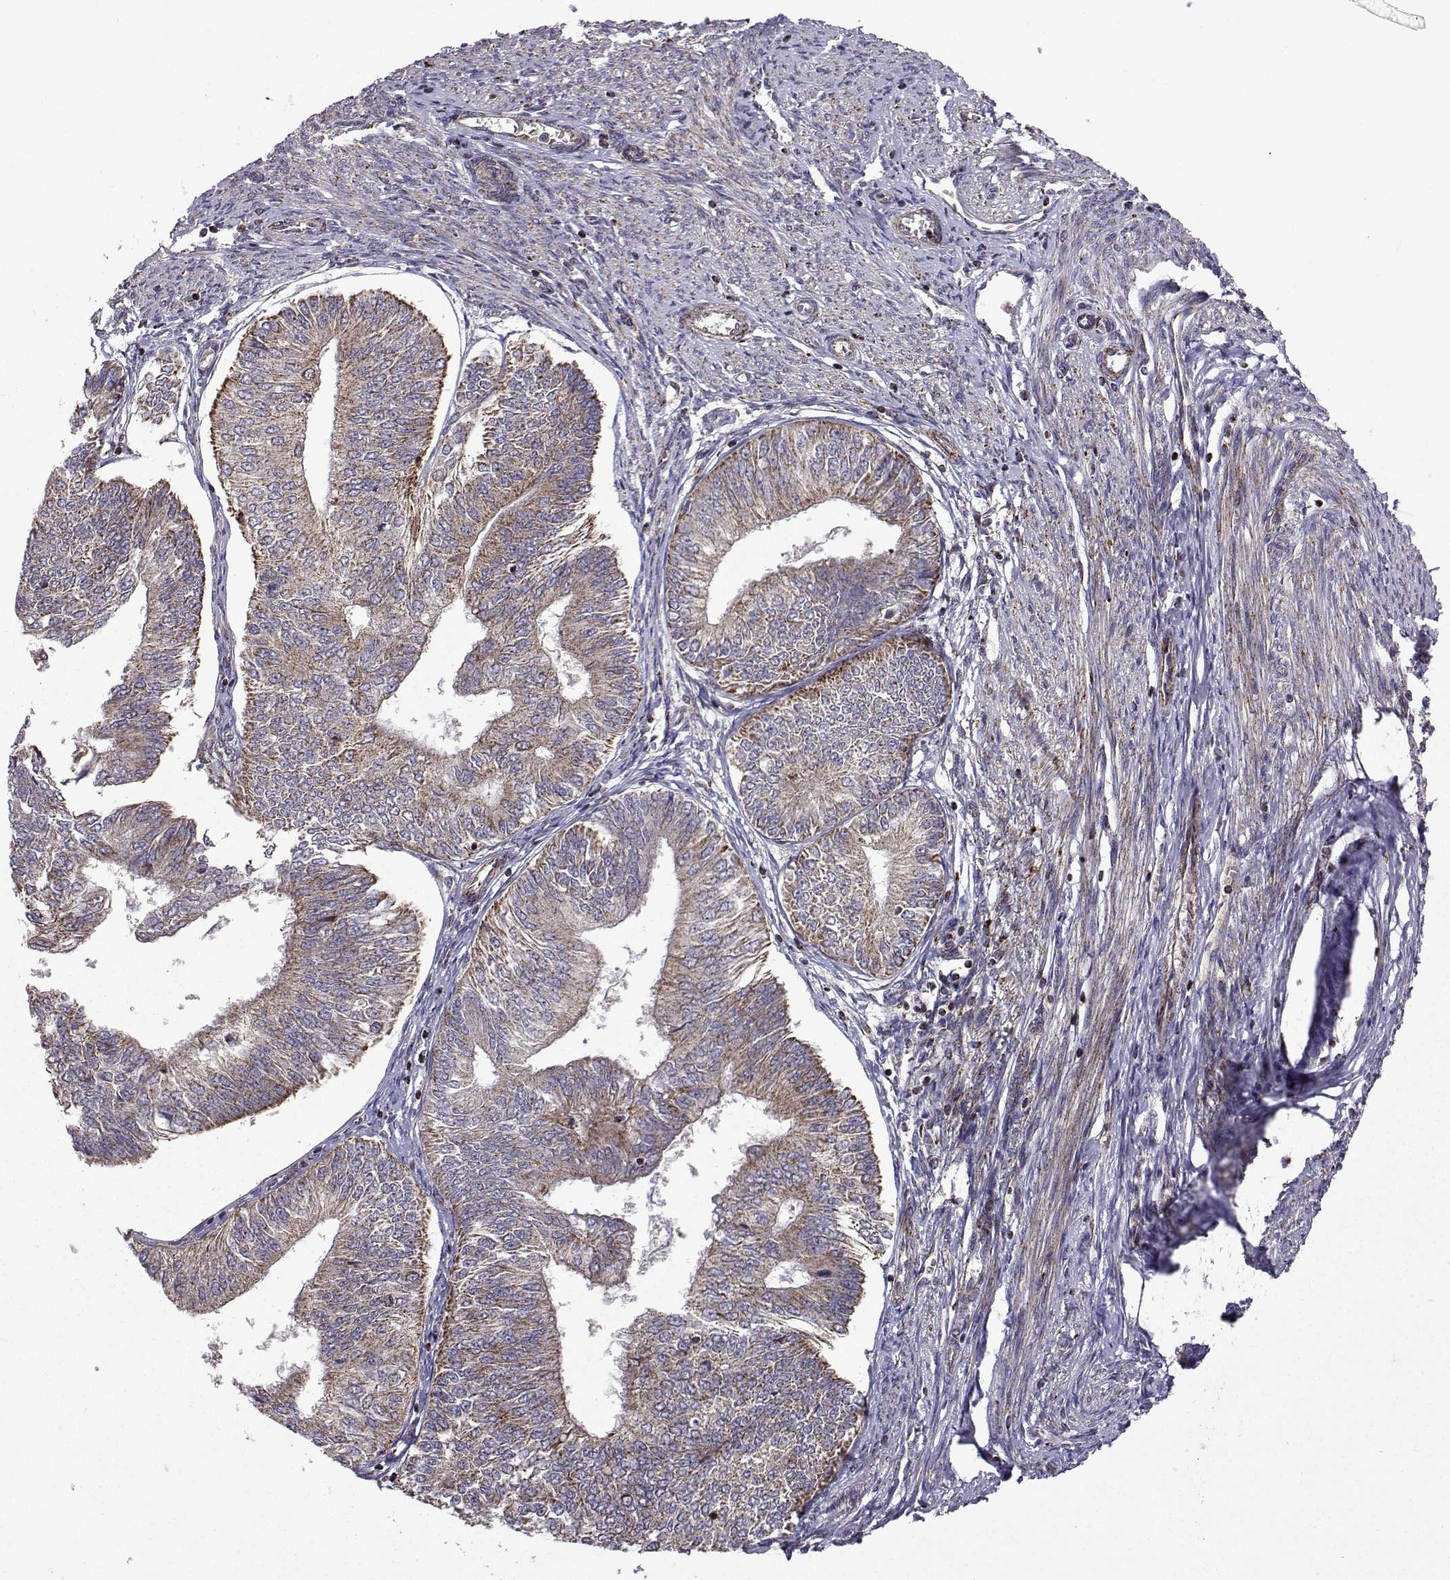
{"staining": {"intensity": "moderate", "quantity": "<25%", "location": "cytoplasmic/membranous"}, "tissue": "endometrial cancer", "cell_type": "Tumor cells", "image_type": "cancer", "snomed": [{"axis": "morphology", "description": "Adenocarcinoma, NOS"}, {"axis": "topography", "description": "Endometrium"}], "caption": "Immunohistochemistry image of endometrial cancer stained for a protein (brown), which reveals low levels of moderate cytoplasmic/membranous expression in about <25% of tumor cells.", "gene": "TAB2", "patient": {"sex": "female", "age": 58}}